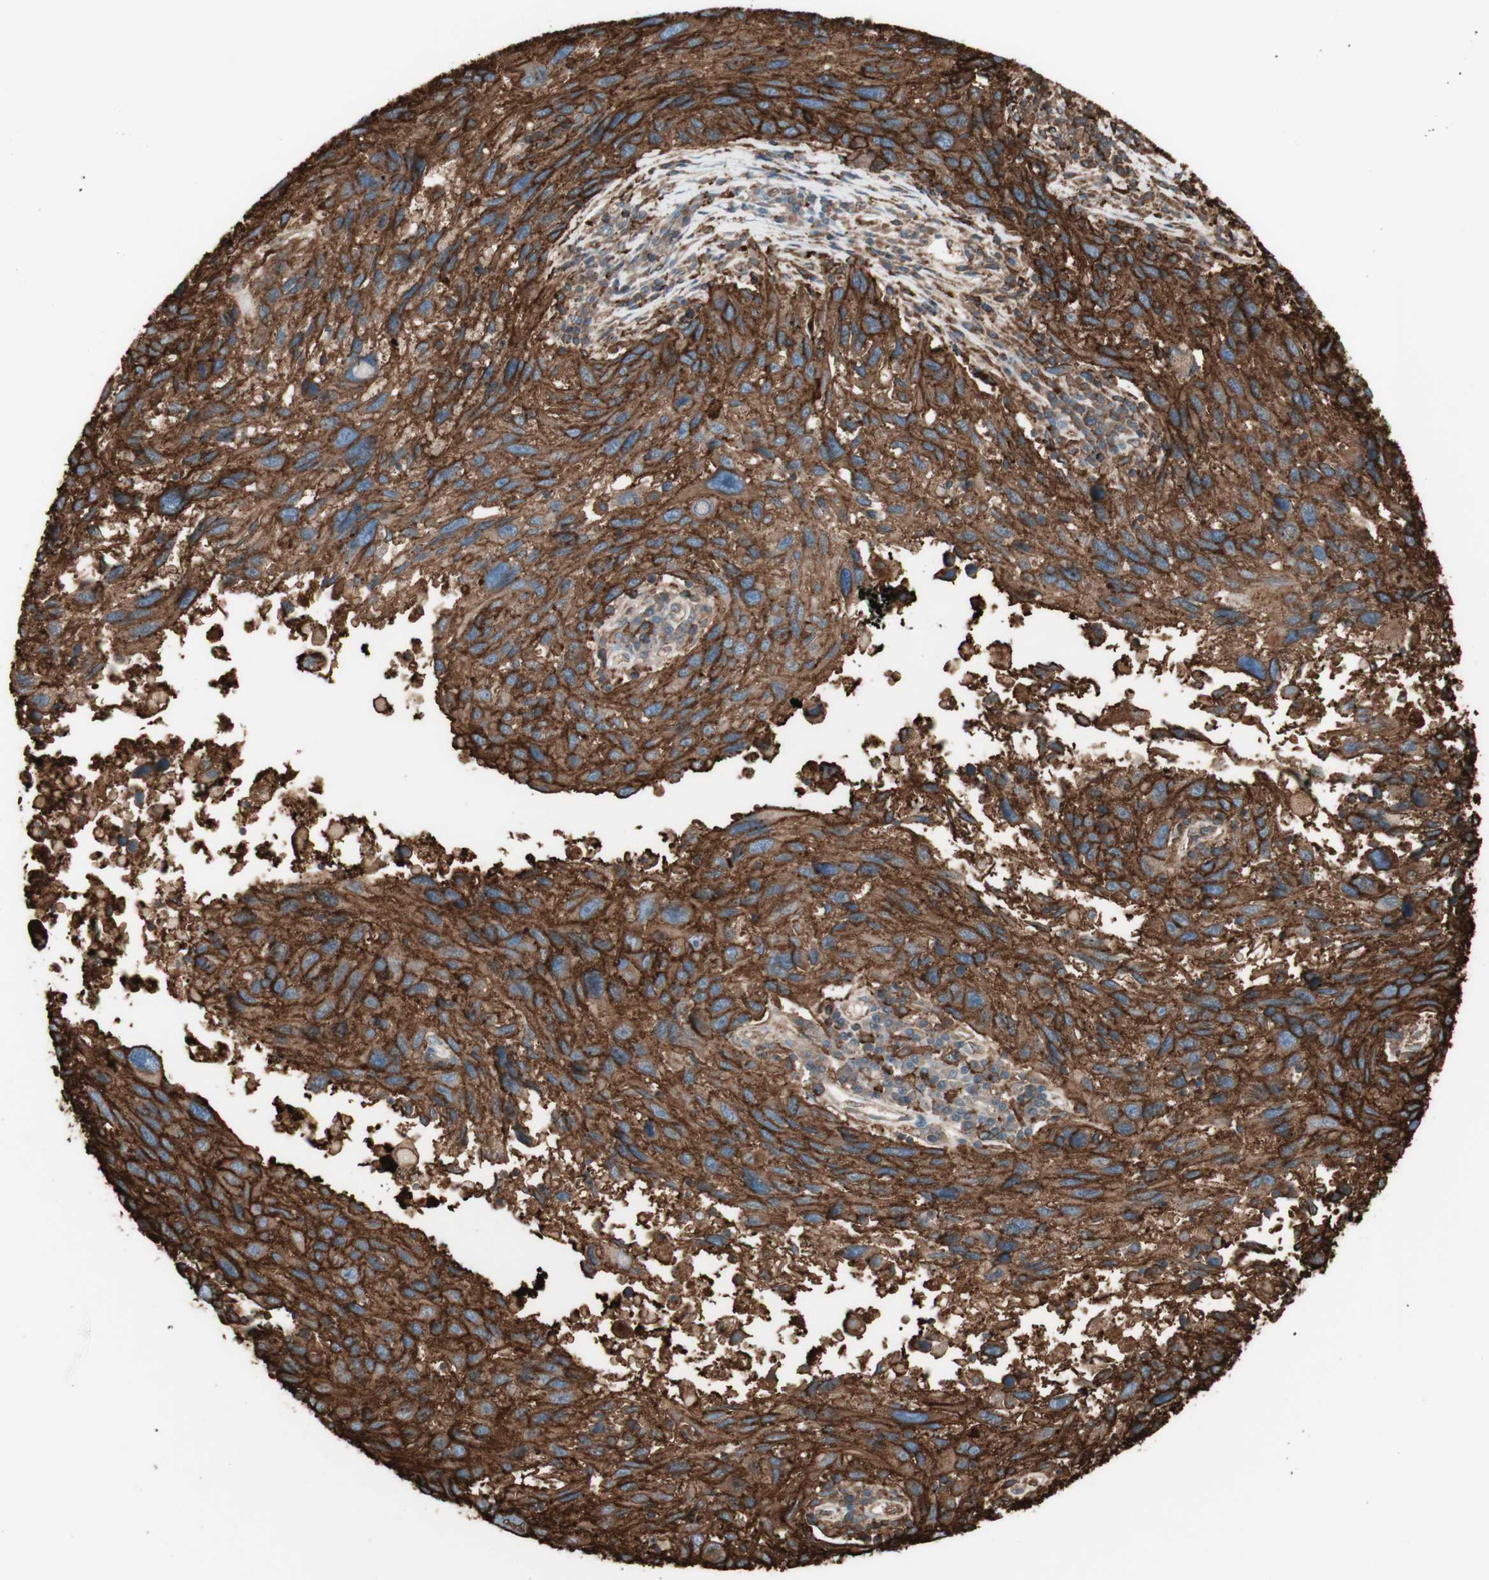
{"staining": {"intensity": "strong", "quantity": ">75%", "location": "cytoplasmic/membranous"}, "tissue": "melanoma", "cell_type": "Tumor cells", "image_type": "cancer", "snomed": [{"axis": "morphology", "description": "Malignant melanoma, NOS"}, {"axis": "topography", "description": "Skin"}], "caption": "Melanoma stained for a protein displays strong cytoplasmic/membranous positivity in tumor cells. (brown staining indicates protein expression, while blue staining denotes nuclei).", "gene": "HLA-DPB1", "patient": {"sex": "male", "age": 53}}